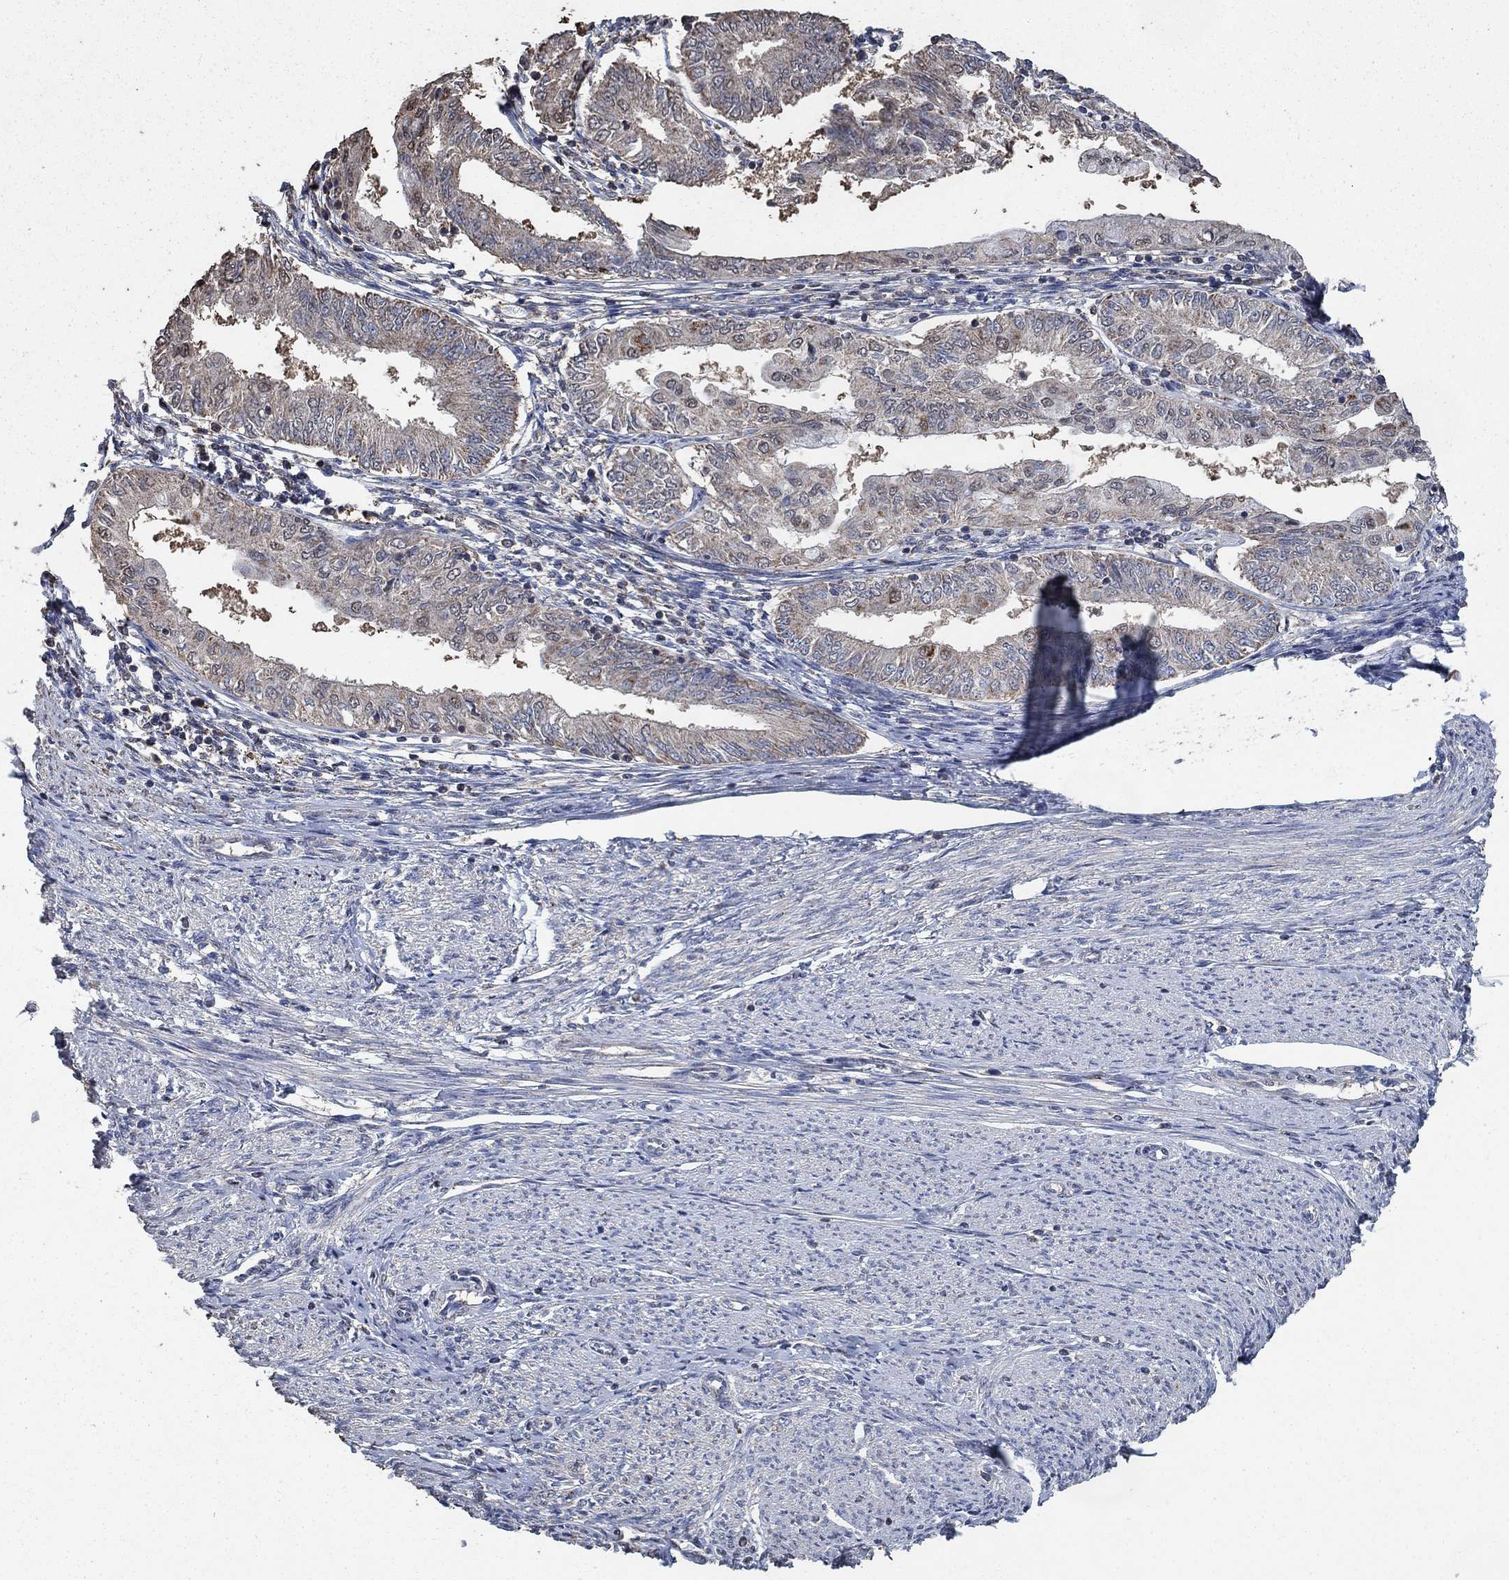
{"staining": {"intensity": "weak", "quantity": "25%-75%", "location": "cytoplasmic/membranous,nuclear"}, "tissue": "endometrial cancer", "cell_type": "Tumor cells", "image_type": "cancer", "snomed": [{"axis": "morphology", "description": "Adenocarcinoma, NOS"}, {"axis": "topography", "description": "Endometrium"}], "caption": "Weak cytoplasmic/membranous and nuclear protein staining is appreciated in about 25%-75% of tumor cells in endometrial cancer (adenocarcinoma).", "gene": "MRPS24", "patient": {"sex": "female", "age": 68}}